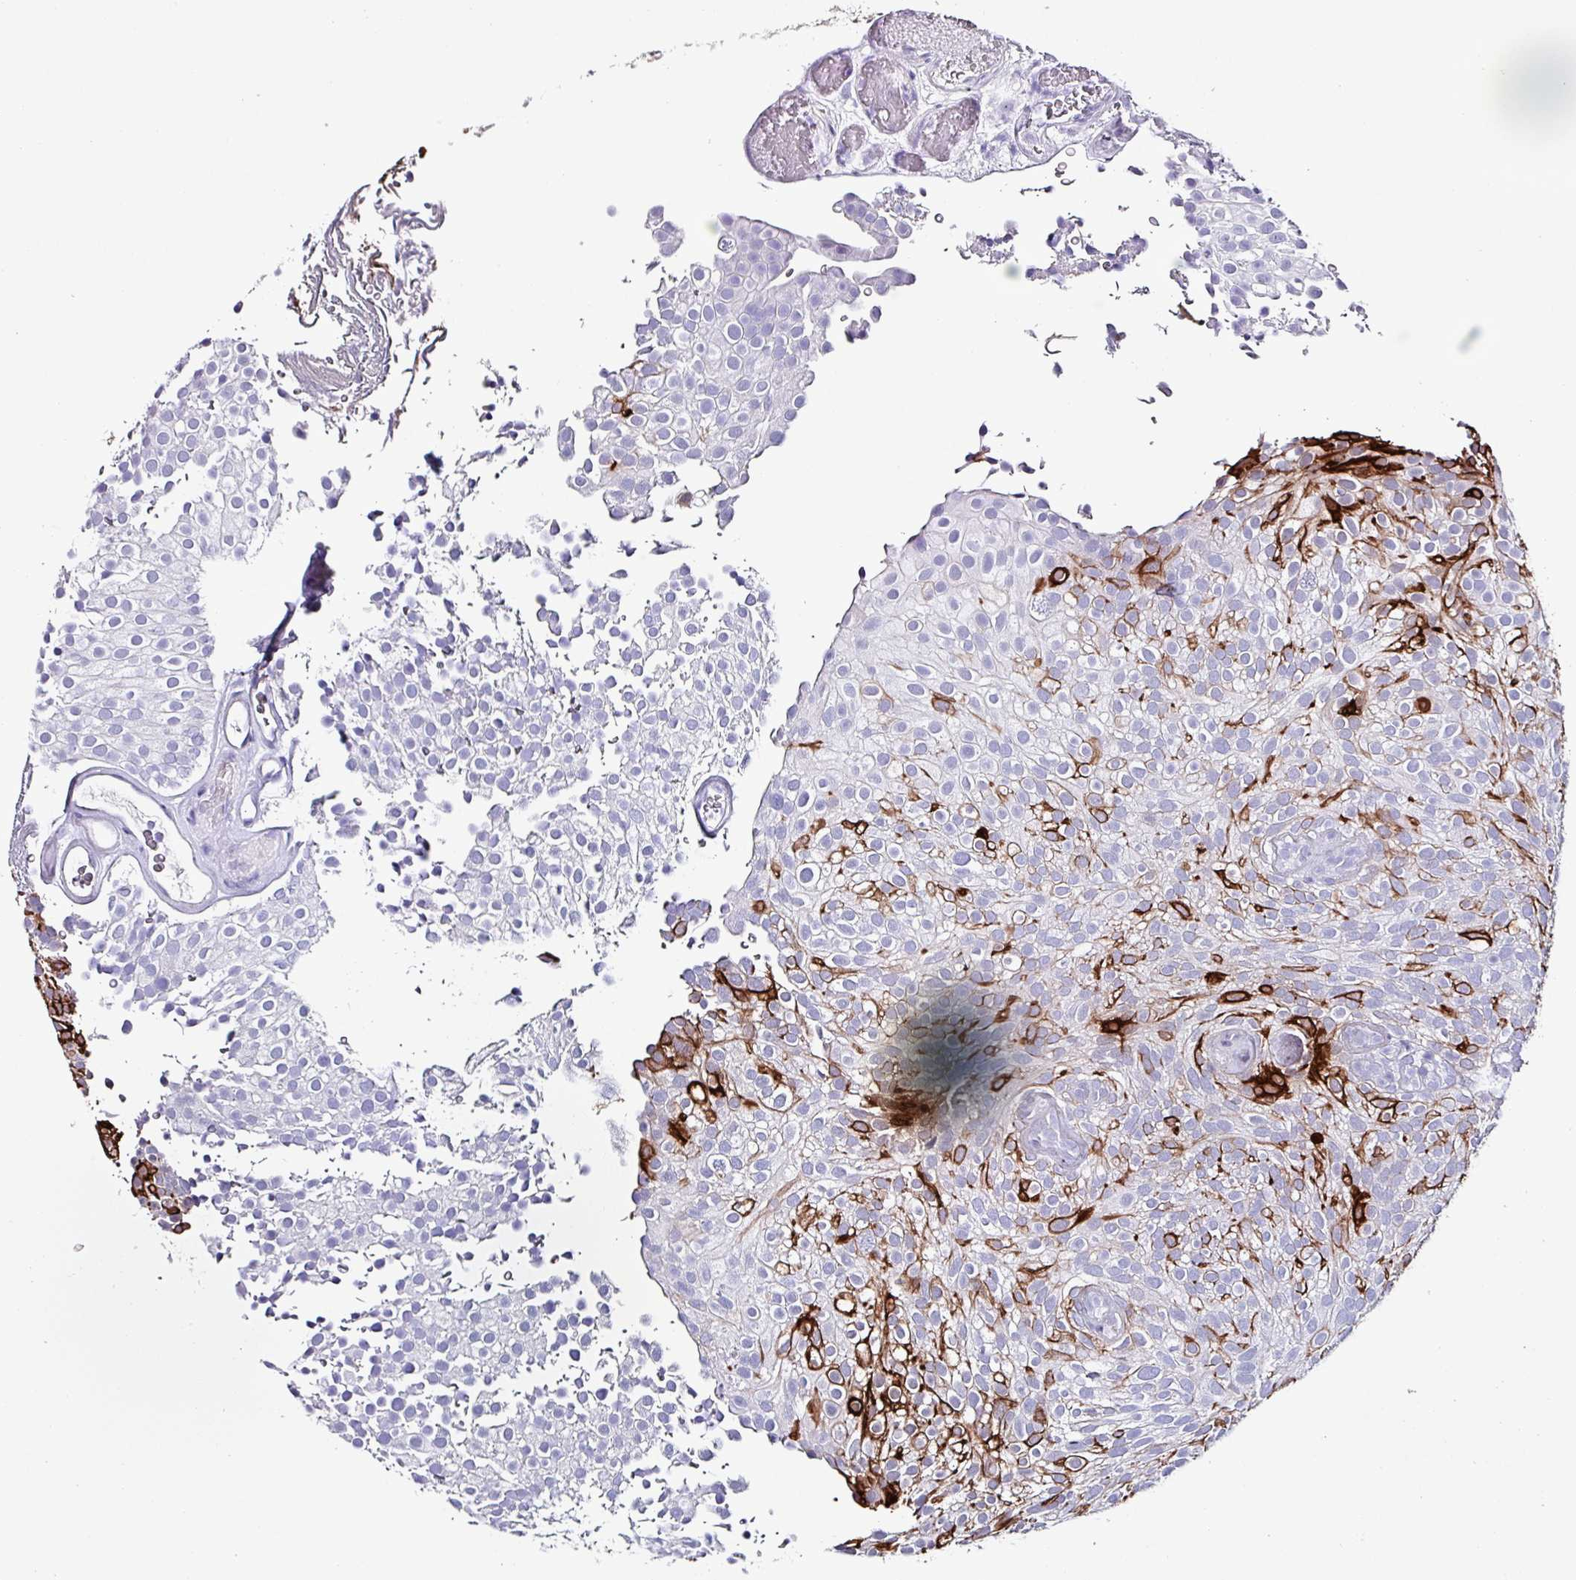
{"staining": {"intensity": "strong", "quantity": "<25%", "location": "cytoplasmic/membranous"}, "tissue": "urothelial cancer", "cell_type": "Tumor cells", "image_type": "cancer", "snomed": [{"axis": "morphology", "description": "Urothelial carcinoma, Low grade"}, {"axis": "topography", "description": "Urinary bladder"}], "caption": "The image reveals staining of urothelial cancer, revealing strong cytoplasmic/membranous protein expression (brown color) within tumor cells.", "gene": "KRT6C", "patient": {"sex": "male", "age": 78}}